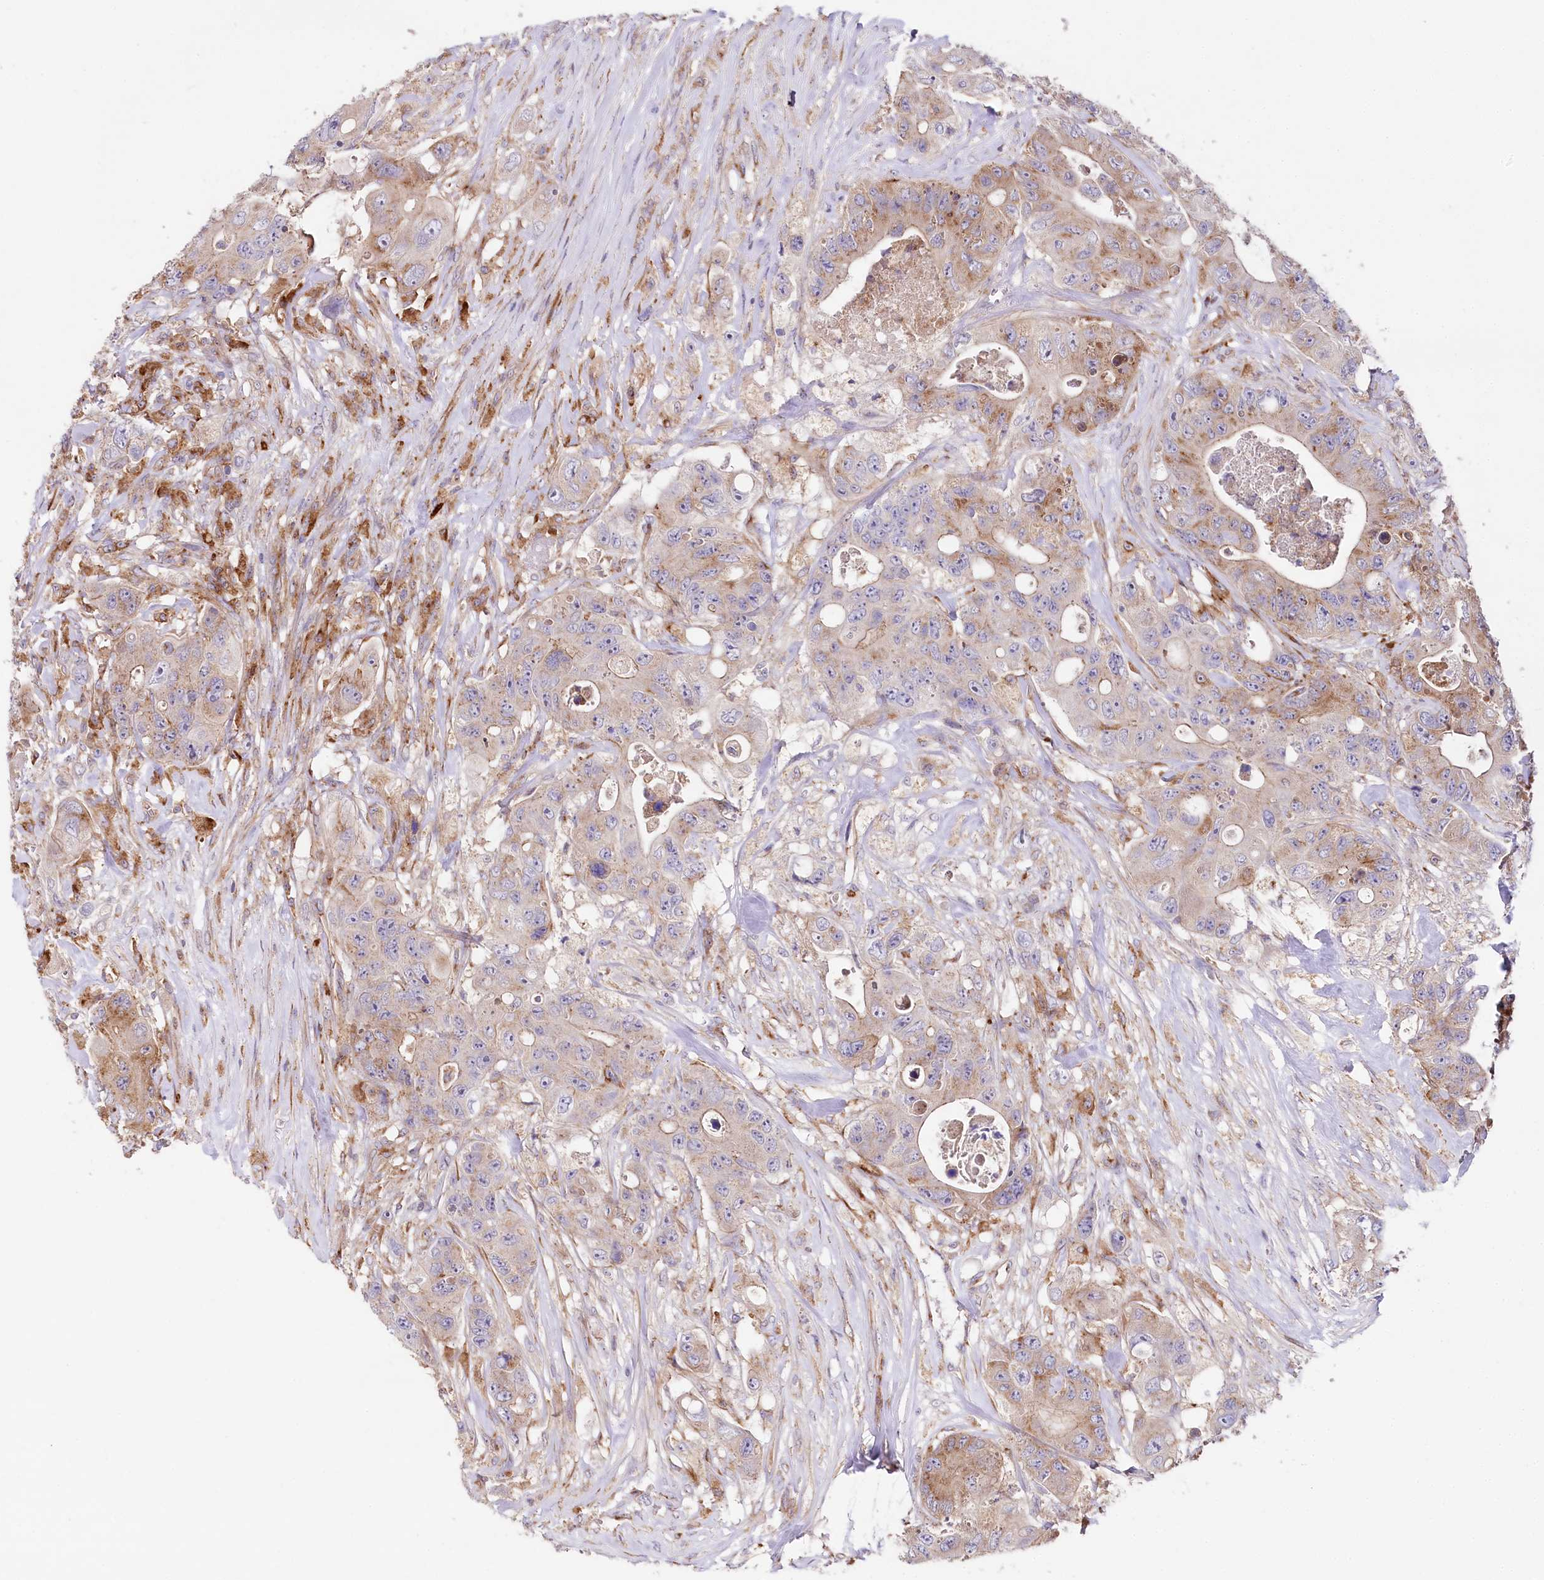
{"staining": {"intensity": "moderate", "quantity": "25%-75%", "location": "cytoplasmic/membranous"}, "tissue": "colorectal cancer", "cell_type": "Tumor cells", "image_type": "cancer", "snomed": [{"axis": "morphology", "description": "Adenocarcinoma, NOS"}, {"axis": "topography", "description": "Colon"}], "caption": "This histopathology image reveals IHC staining of adenocarcinoma (colorectal), with medium moderate cytoplasmic/membranous positivity in approximately 25%-75% of tumor cells.", "gene": "STX6", "patient": {"sex": "female", "age": 46}}